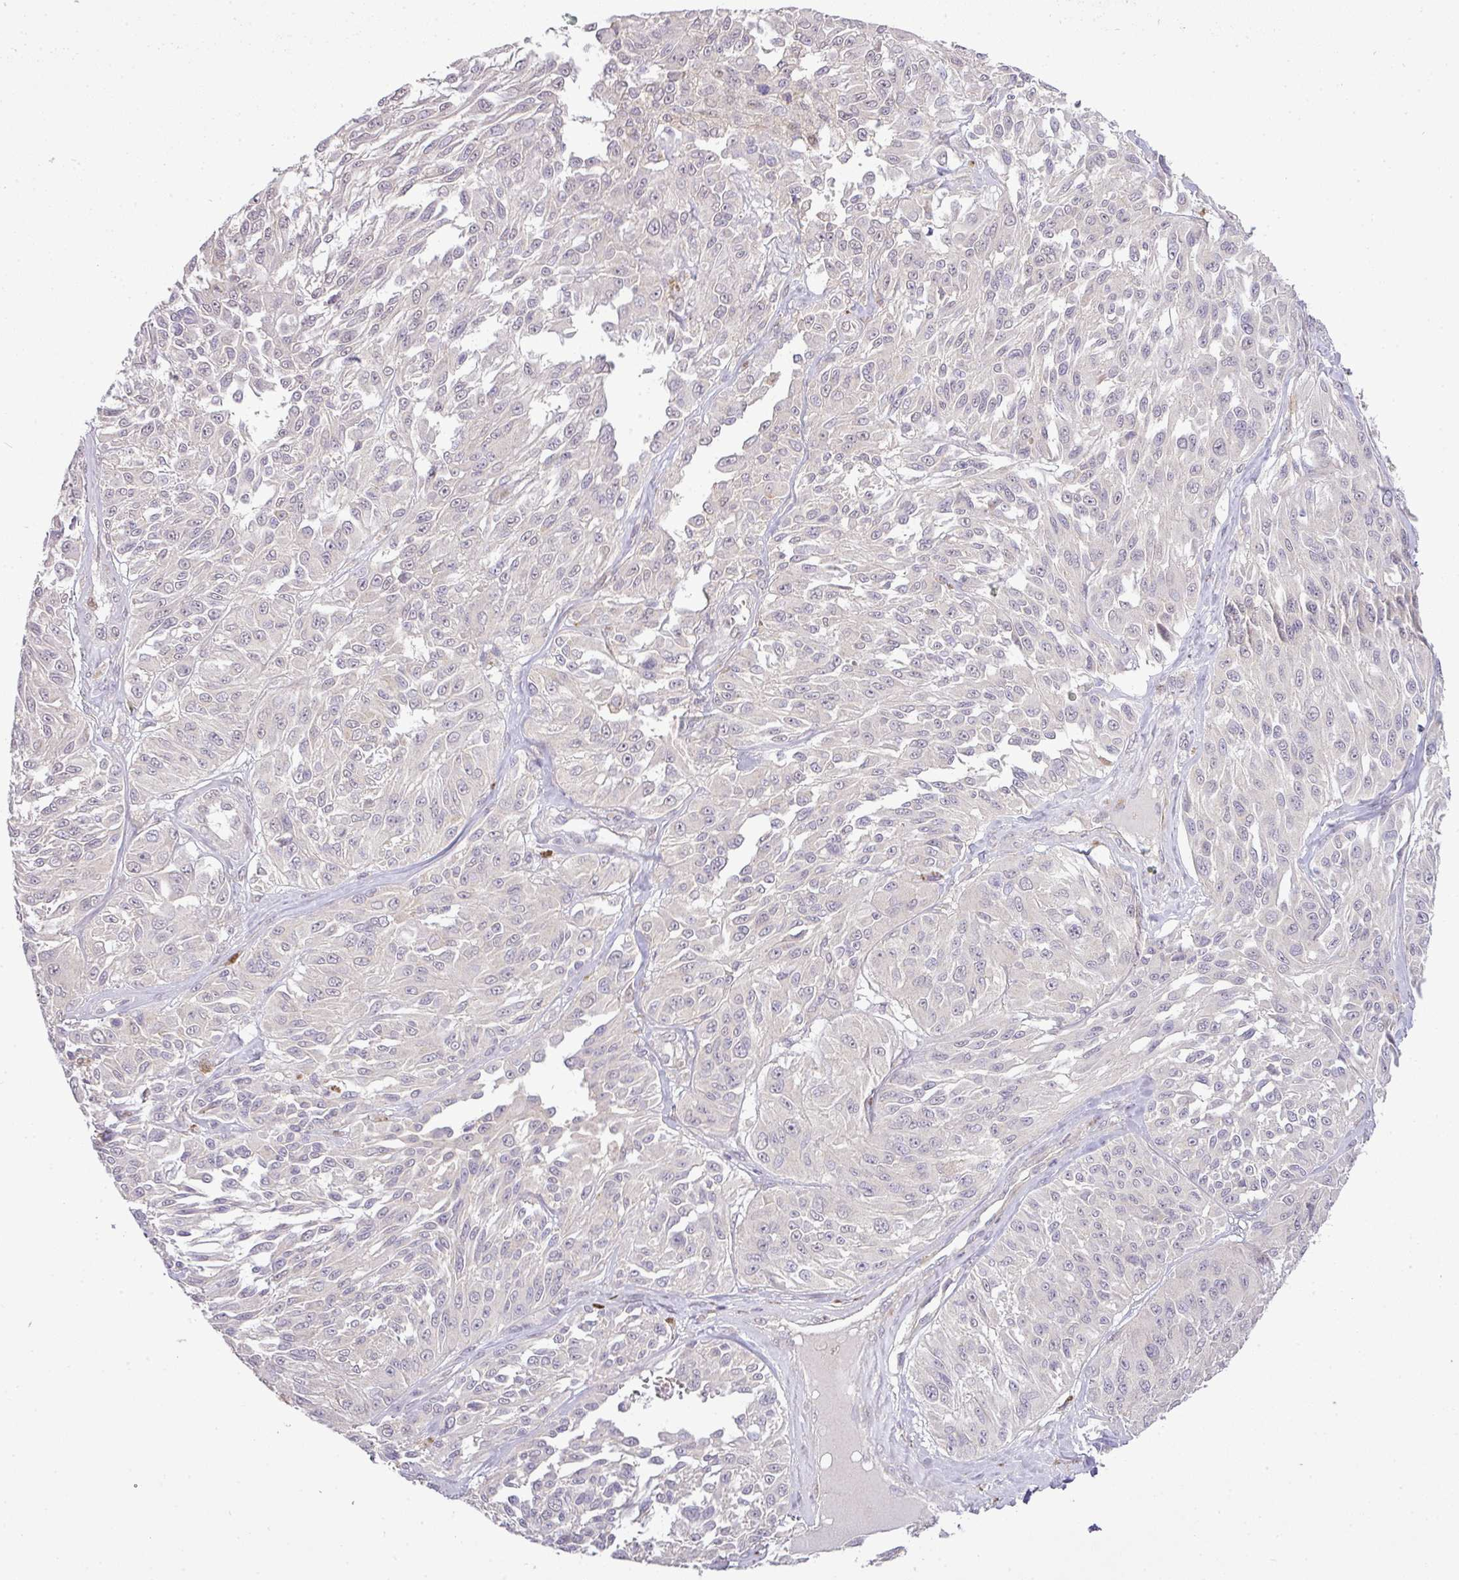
{"staining": {"intensity": "negative", "quantity": "none", "location": "none"}, "tissue": "melanoma", "cell_type": "Tumor cells", "image_type": "cancer", "snomed": [{"axis": "morphology", "description": "Malignant melanoma, NOS"}, {"axis": "topography", "description": "Skin"}], "caption": "This photomicrograph is of melanoma stained with IHC to label a protein in brown with the nuclei are counter-stained blue. There is no positivity in tumor cells.", "gene": "TPRA1", "patient": {"sex": "male", "age": 94}}